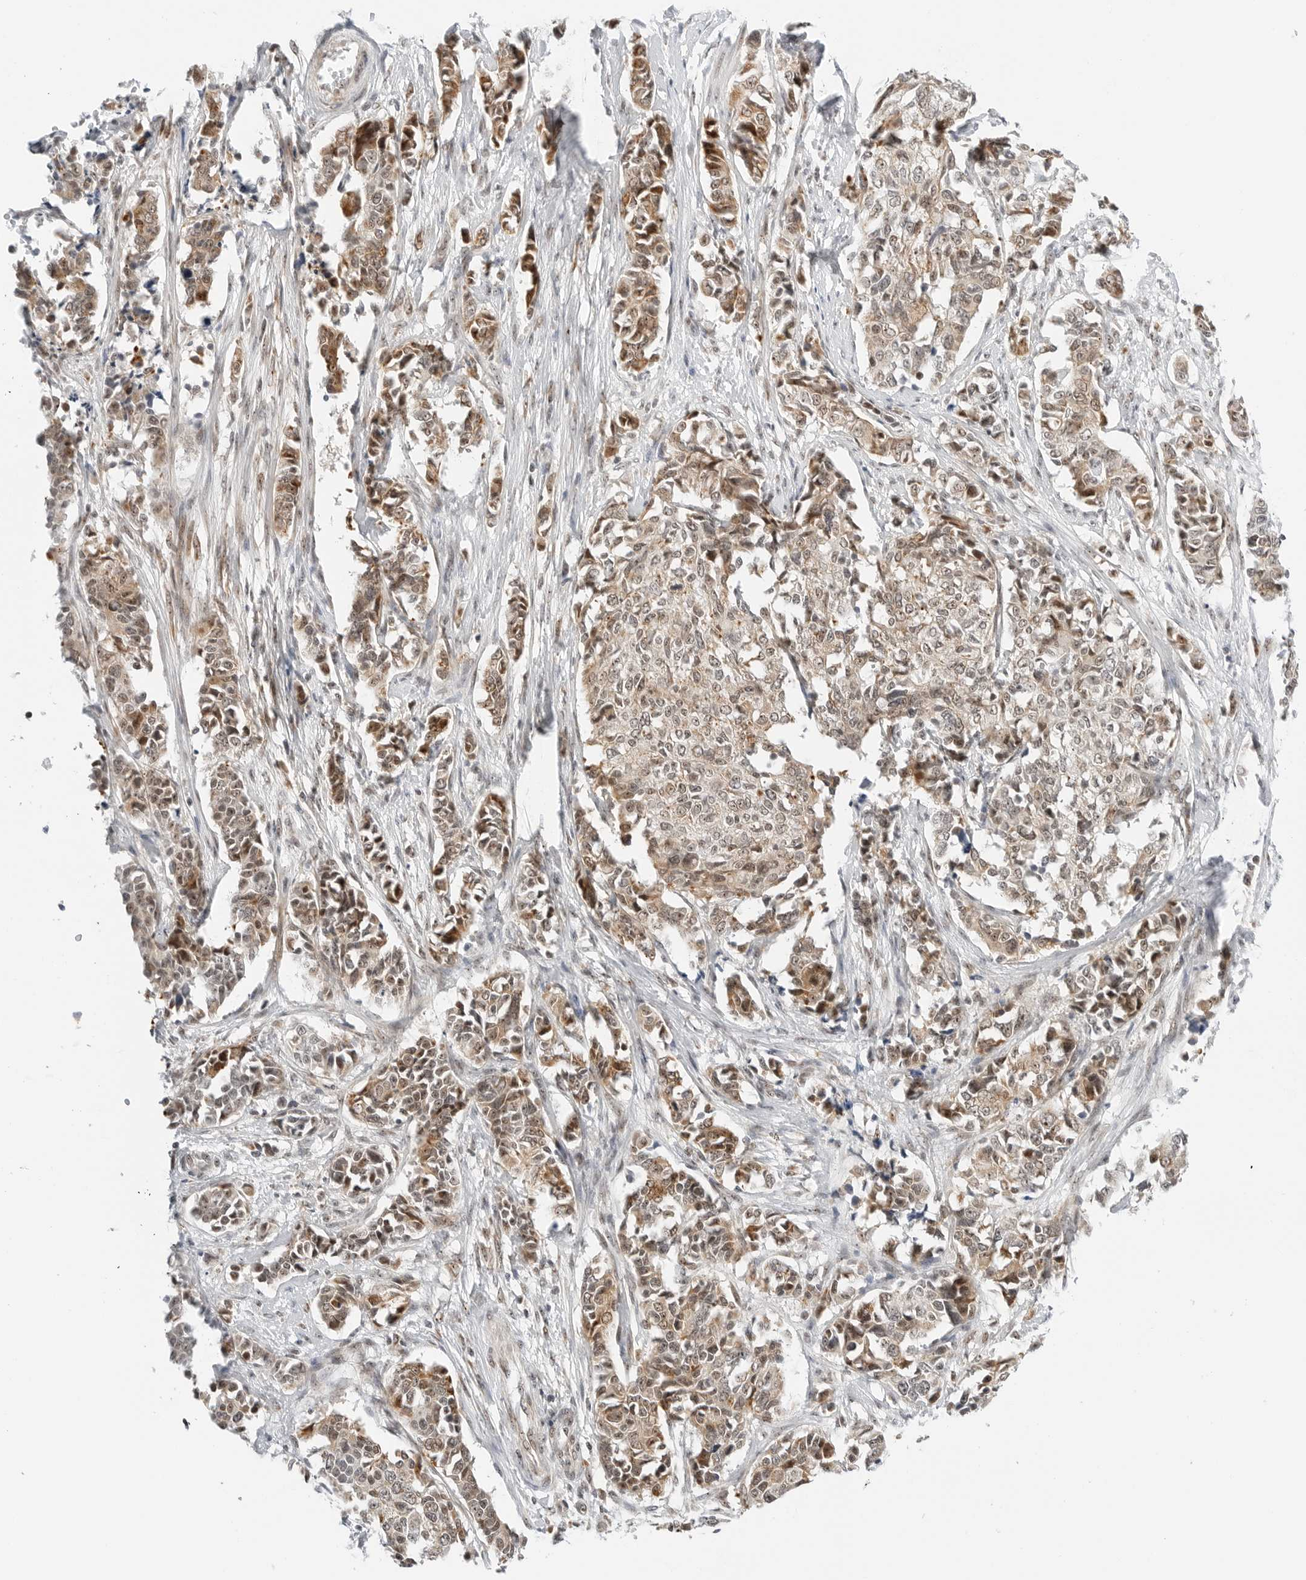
{"staining": {"intensity": "moderate", "quantity": ">75%", "location": "cytoplasmic/membranous,nuclear"}, "tissue": "cervical cancer", "cell_type": "Tumor cells", "image_type": "cancer", "snomed": [{"axis": "morphology", "description": "Normal tissue, NOS"}, {"axis": "morphology", "description": "Squamous cell carcinoma, NOS"}, {"axis": "topography", "description": "Cervix"}], "caption": "IHC photomicrograph of neoplastic tissue: cervical cancer (squamous cell carcinoma) stained using IHC demonstrates medium levels of moderate protein expression localized specifically in the cytoplasmic/membranous and nuclear of tumor cells, appearing as a cytoplasmic/membranous and nuclear brown color.", "gene": "RIMKLA", "patient": {"sex": "female", "age": 35}}